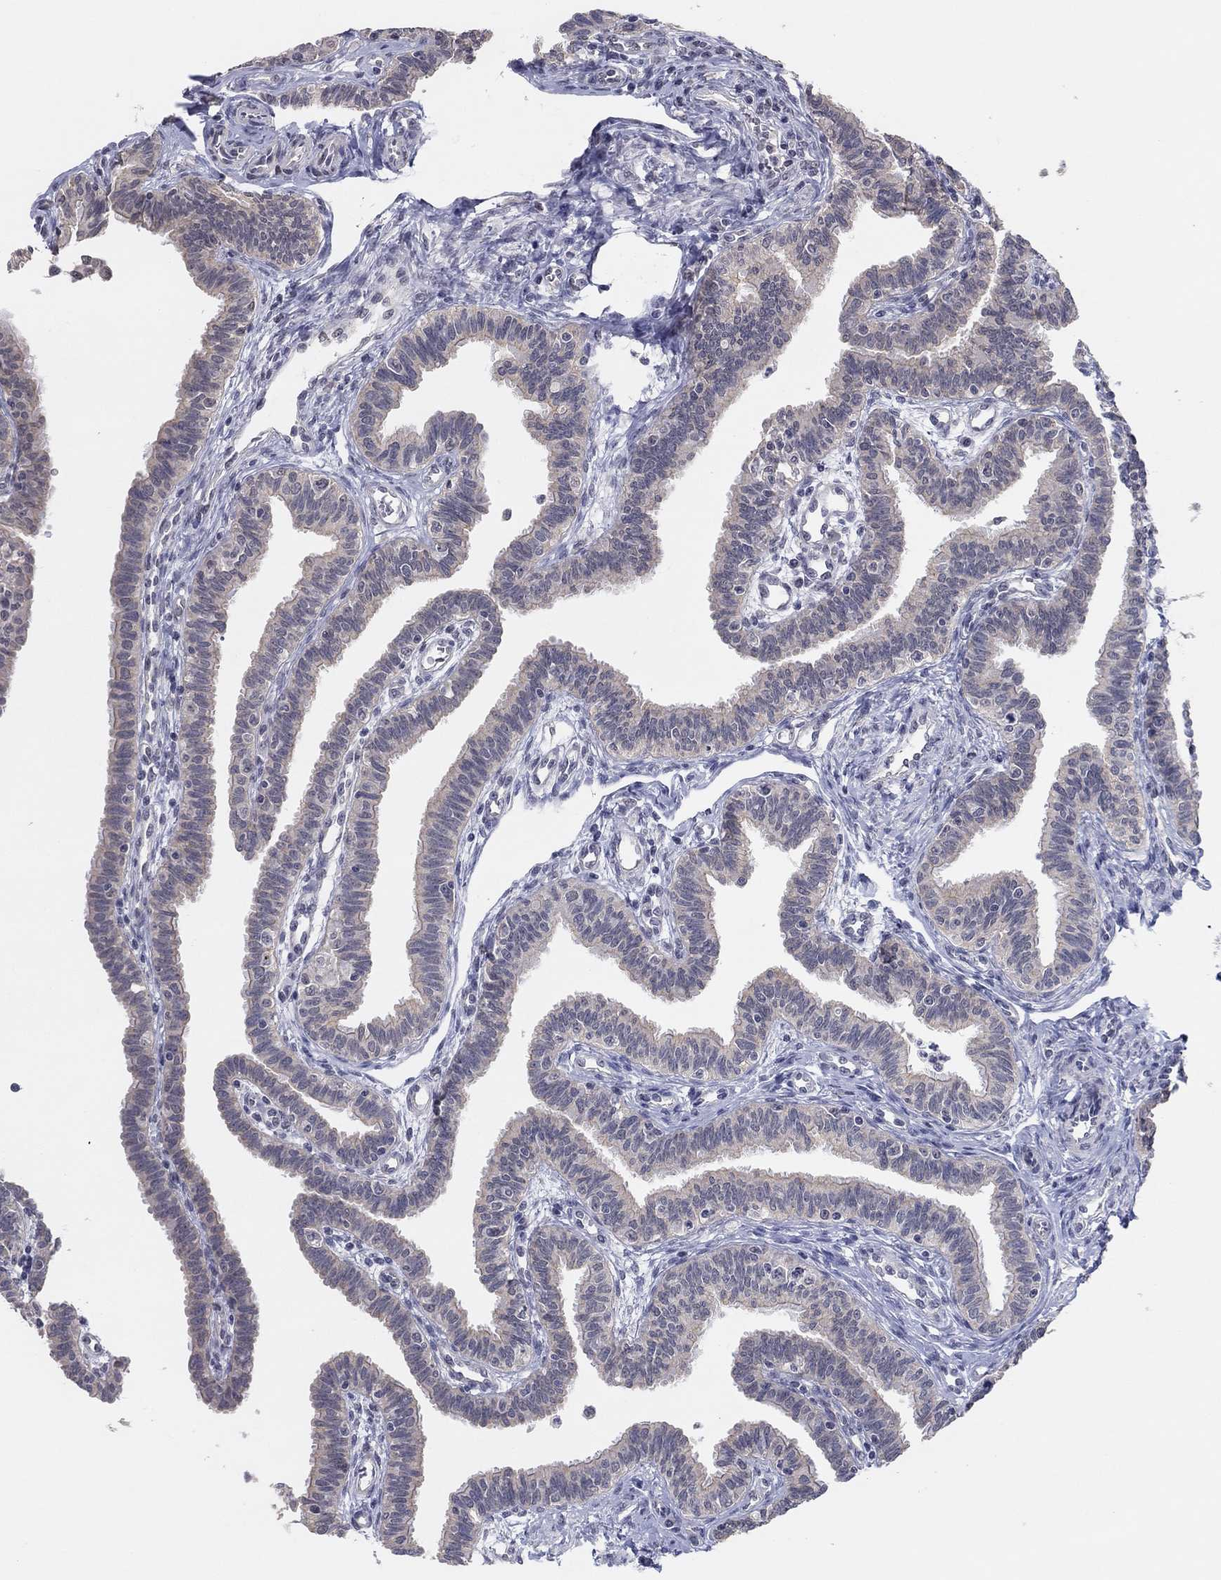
{"staining": {"intensity": "negative", "quantity": "none", "location": "none"}, "tissue": "fallopian tube", "cell_type": "Glandular cells", "image_type": "normal", "snomed": [{"axis": "morphology", "description": "Normal tissue, NOS"}, {"axis": "topography", "description": "Fallopian tube"}], "caption": "The histopathology image displays no staining of glandular cells in normal fallopian tube. (DAB (3,3'-diaminobenzidine) immunohistochemistry, high magnification).", "gene": "SLC22A2", "patient": {"sex": "female", "age": 36}}